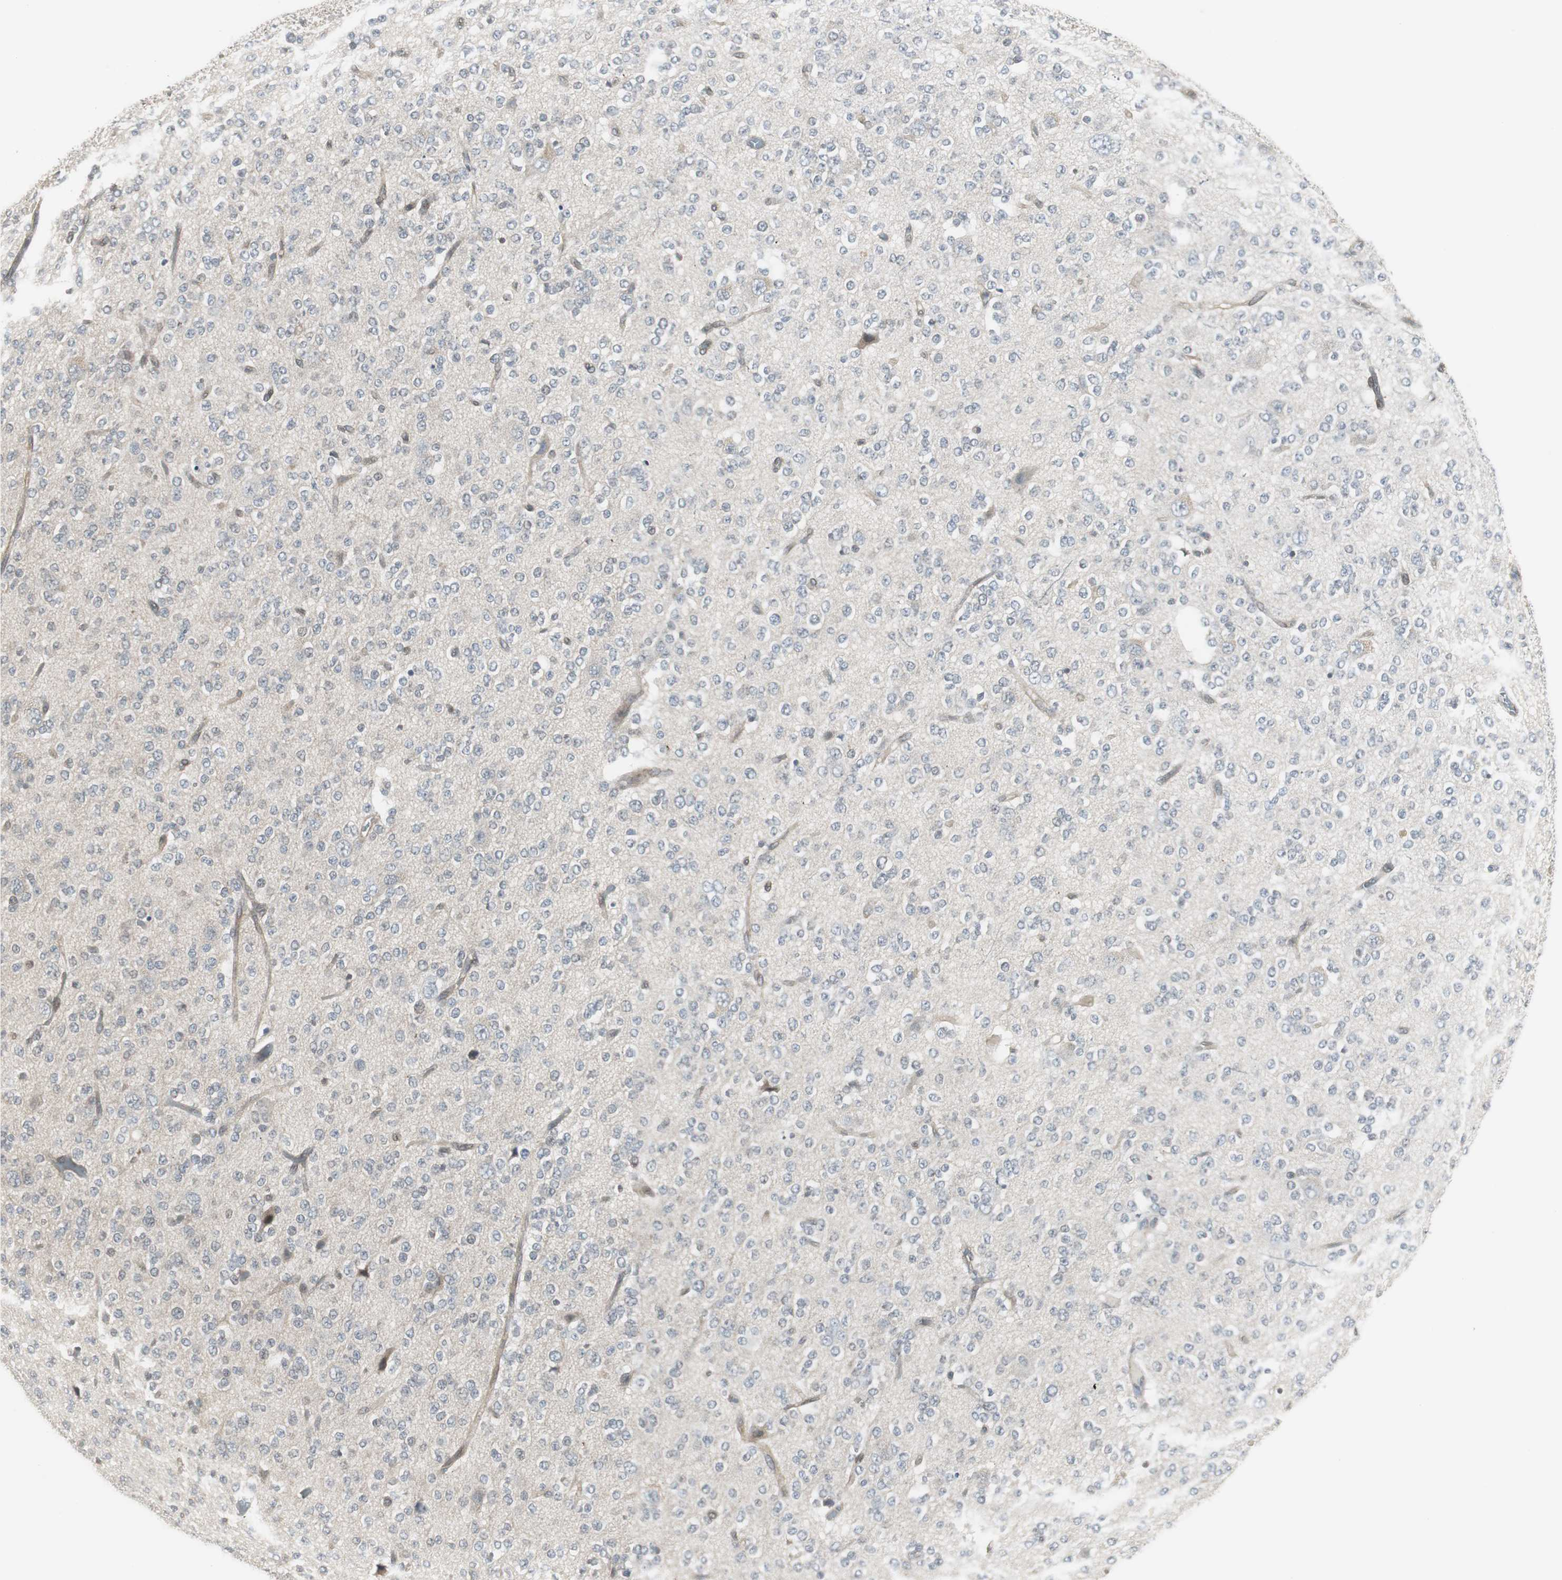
{"staining": {"intensity": "weak", "quantity": "<25%", "location": "cytoplasmic/membranous"}, "tissue": "glioma", "cell_type": "Tumor cells", "image_type": "cancer", "snomed": [{"axis": "morphology", "description": "Glioma, malignant, Low grade"}, {"axis": "topography", "description": "Brain"}], "caption": "Human malignant glioma (low-grade) stained for a protein using immunohistochemistry (IHC) reveals no staining in tumor cells.", "gene": "SCYL3", "patient": {"sex": "male", "age": 38}}